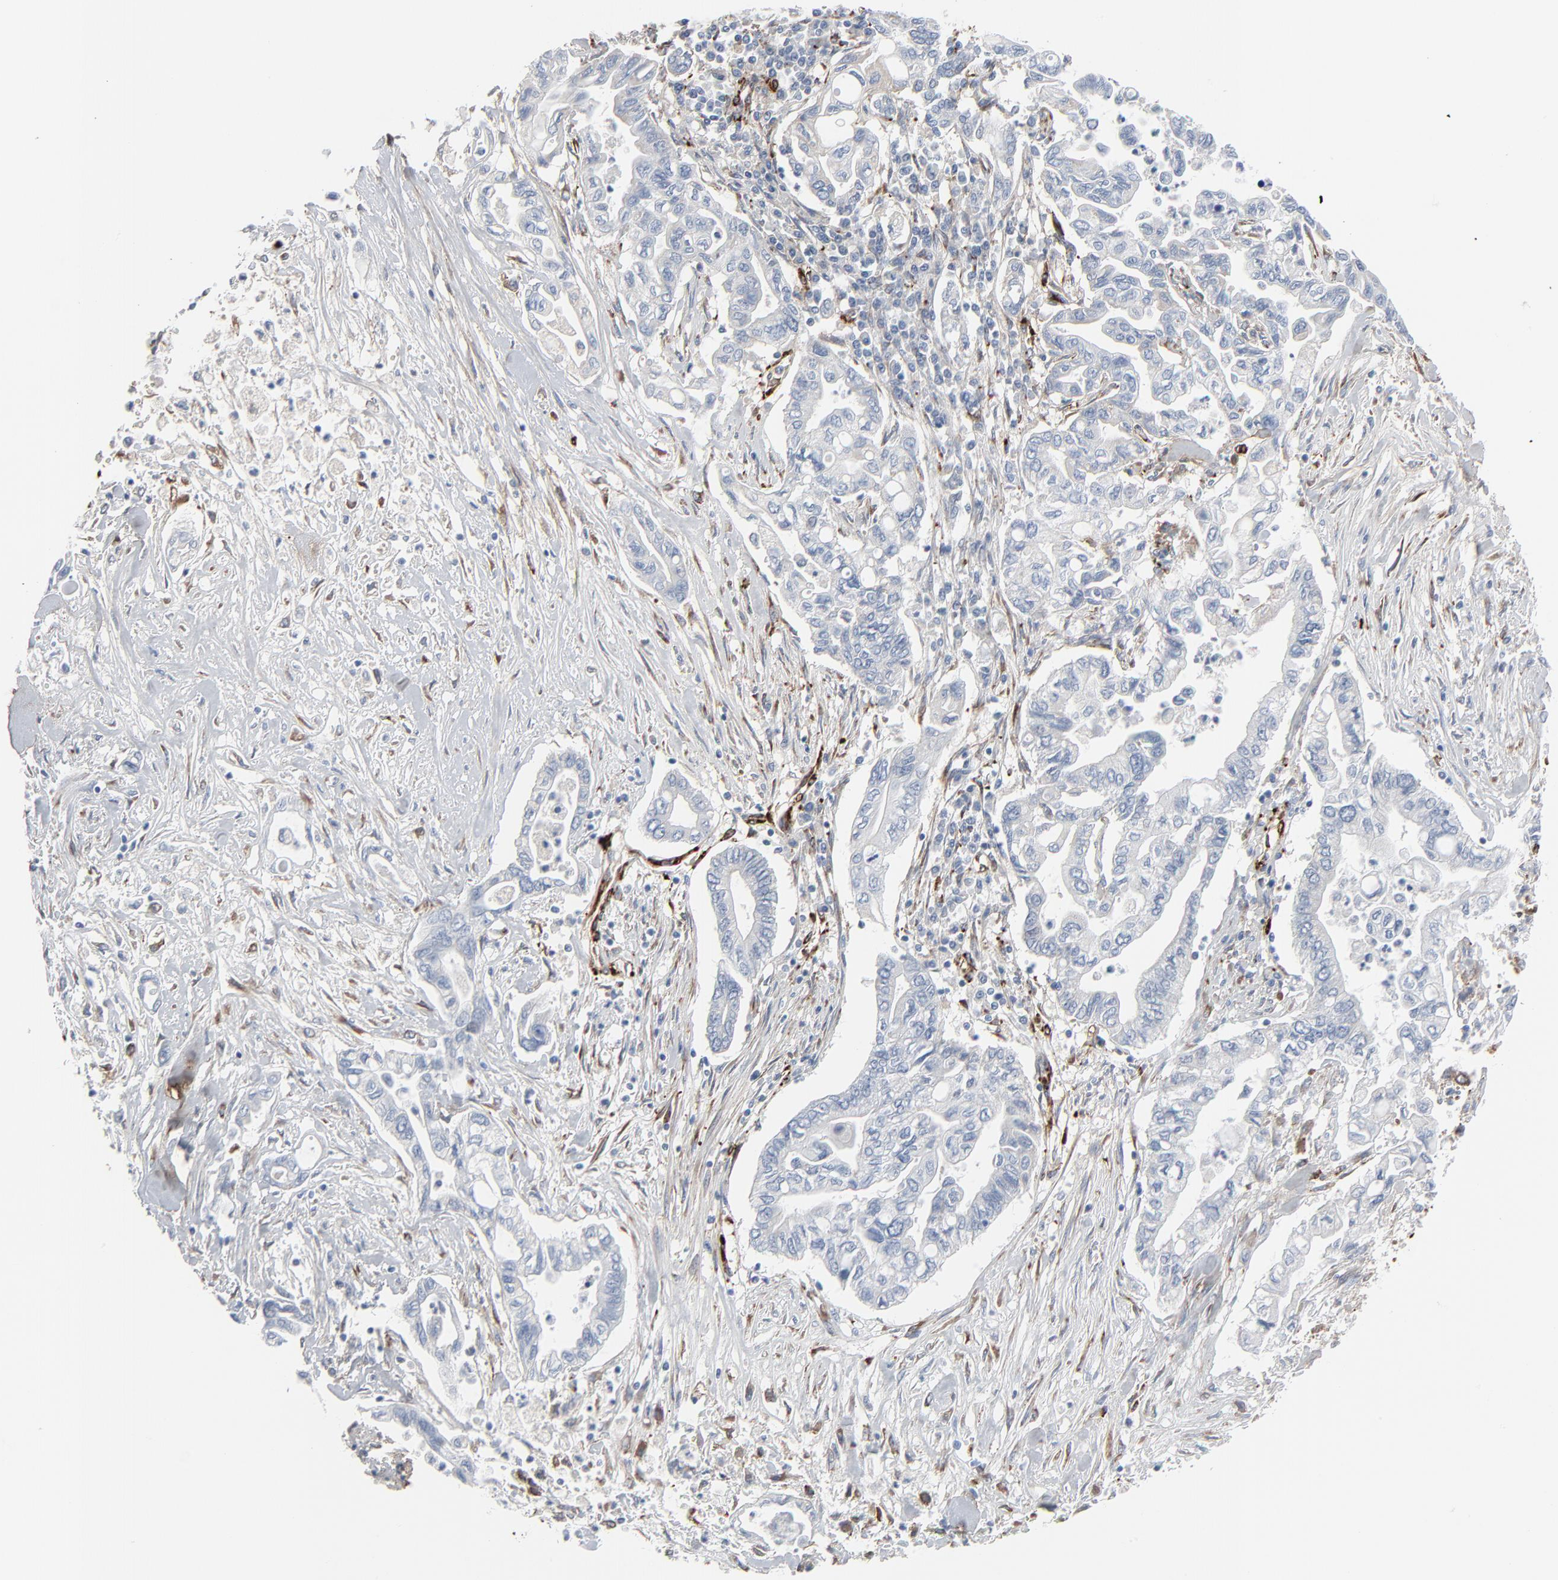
{"staining": {"intensity": "negative", "quantity": "none", "location": "none"}, "tissue": "pancreatic cancer", "cell_type": "Tumor cells", "image_type": "cancer", "snomed": [{"axis": "morphology", "description": "Adenocarcinoma, NOS"}, {"axis": "topography", "description": "Pancreas"}], "caption": "Protein analysis of pancreatic cancer demonstrates no significant staining in tumor cells.", "gene": "BGN", "patient": {"sex": "female", "age": 57}}